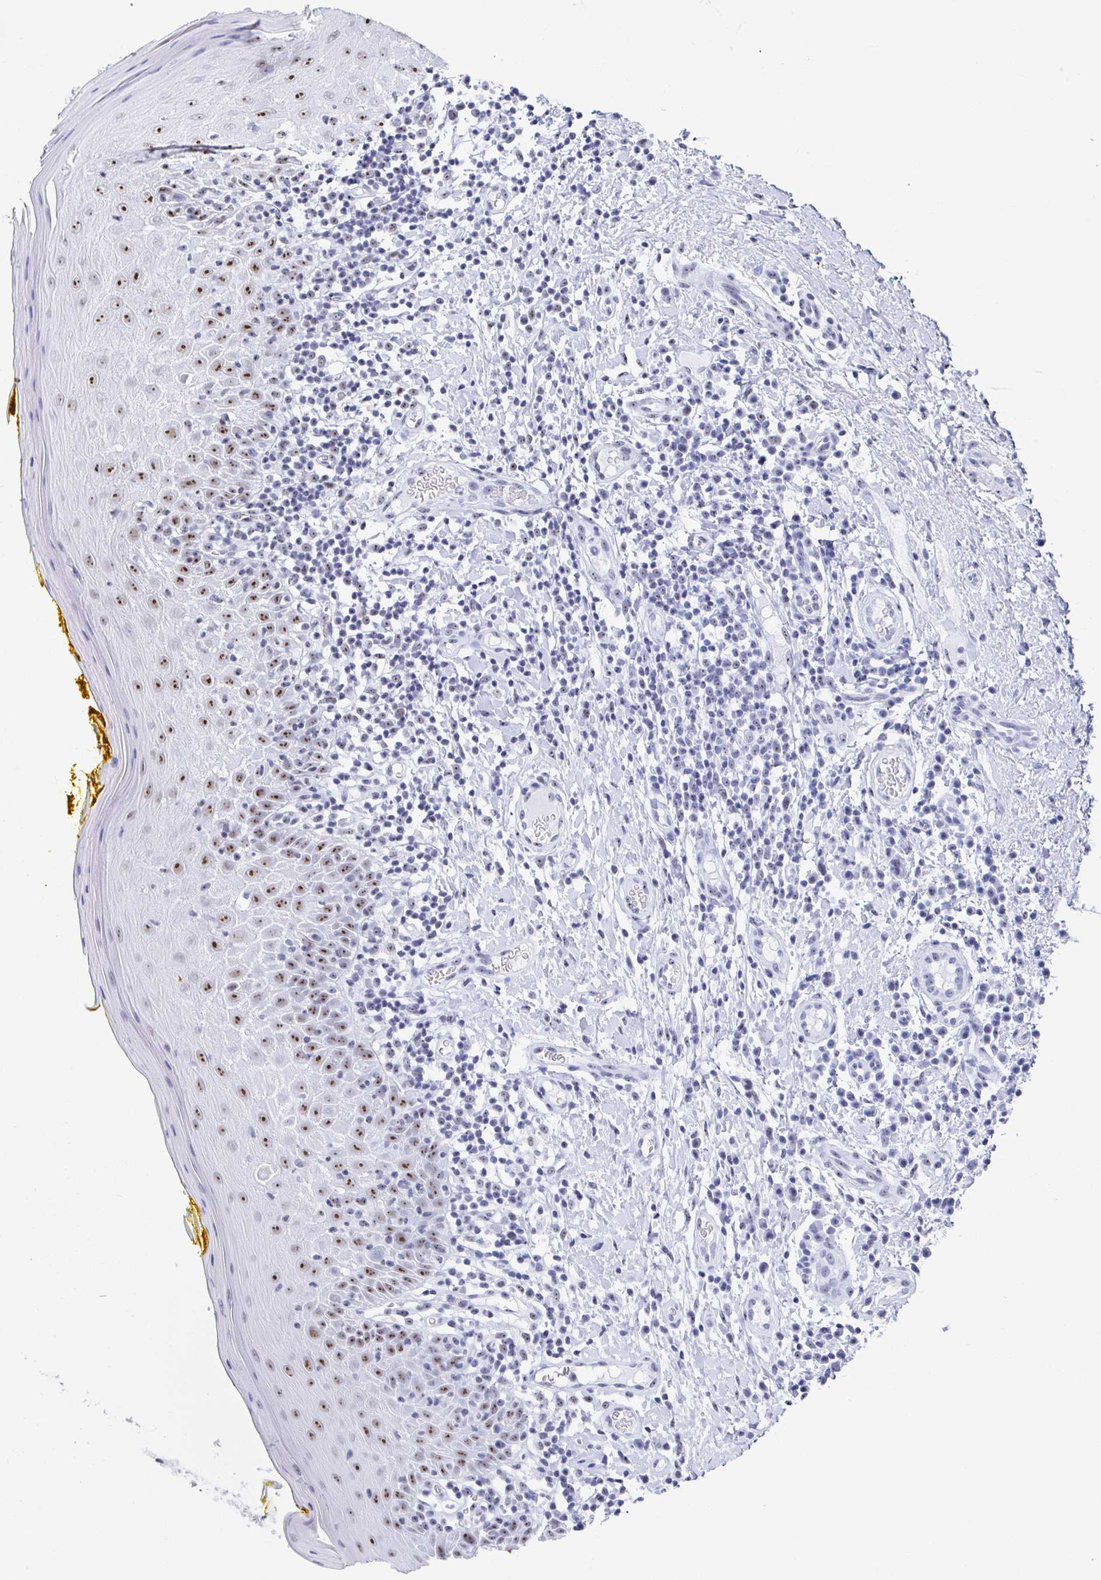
{"staining": {"intensity": "moderate", "quantity": "25%-75%", "location": "nuclear"}, "tissue": "oral mucosa", "cell_type": "Squamous epithelial cells", "image_type": "normal", "snomed": [{"axis": "morphology", "description": "Normal tissue, NOS"}, {"axis": "topography", "description": "Oral tissue"}, {"axis": "topography", "description": "Tounge, NOS"}], "caption": "Moderate nuclear protein expression is present in about 25%-75% of squamous epithelial cells in oral mucosa.", "gene": "SIRT7", "patient": {"sex": "female", "age": 58}}